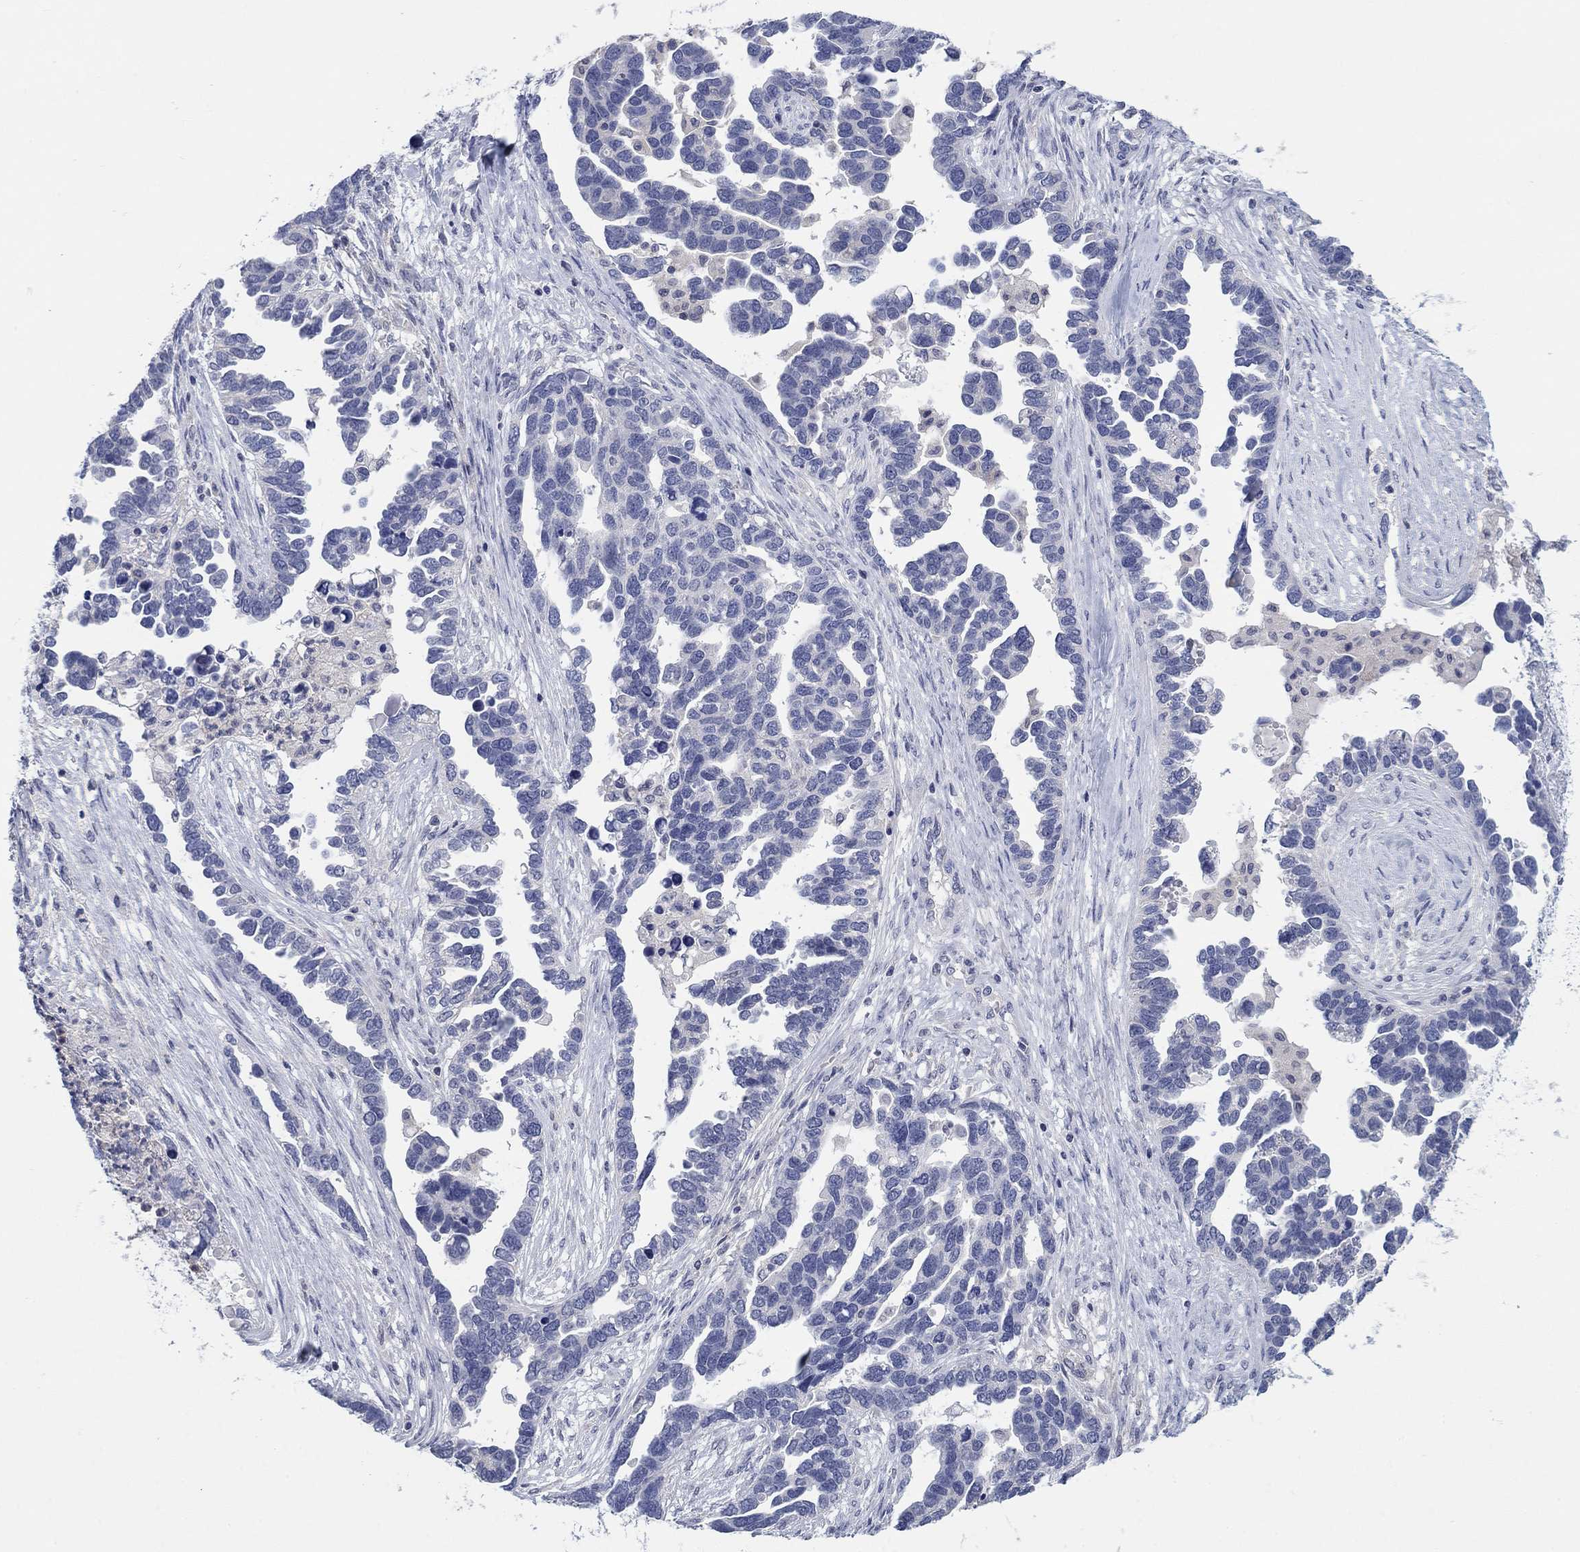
{"staining": {"intensity": "negative", "quantity": "none", "location": "none"}, "tissue": "ovarian cancer", "cell_type": "Tumor cells", "image_type": "cancer", "snomed": [{"axis": "morphology", "description": "Cystadenocarcinoma, serous, NOS"}, {"axis": "topography", "description": "Ovary"}], "caption": "DAB (3,3'-diaminobenzidine) immunohistochemical staining of ovarian cancer shows no significant expression in tumor cells.", "gene": "FER1L6", "patient": {"sex": "female", "age": 54}}